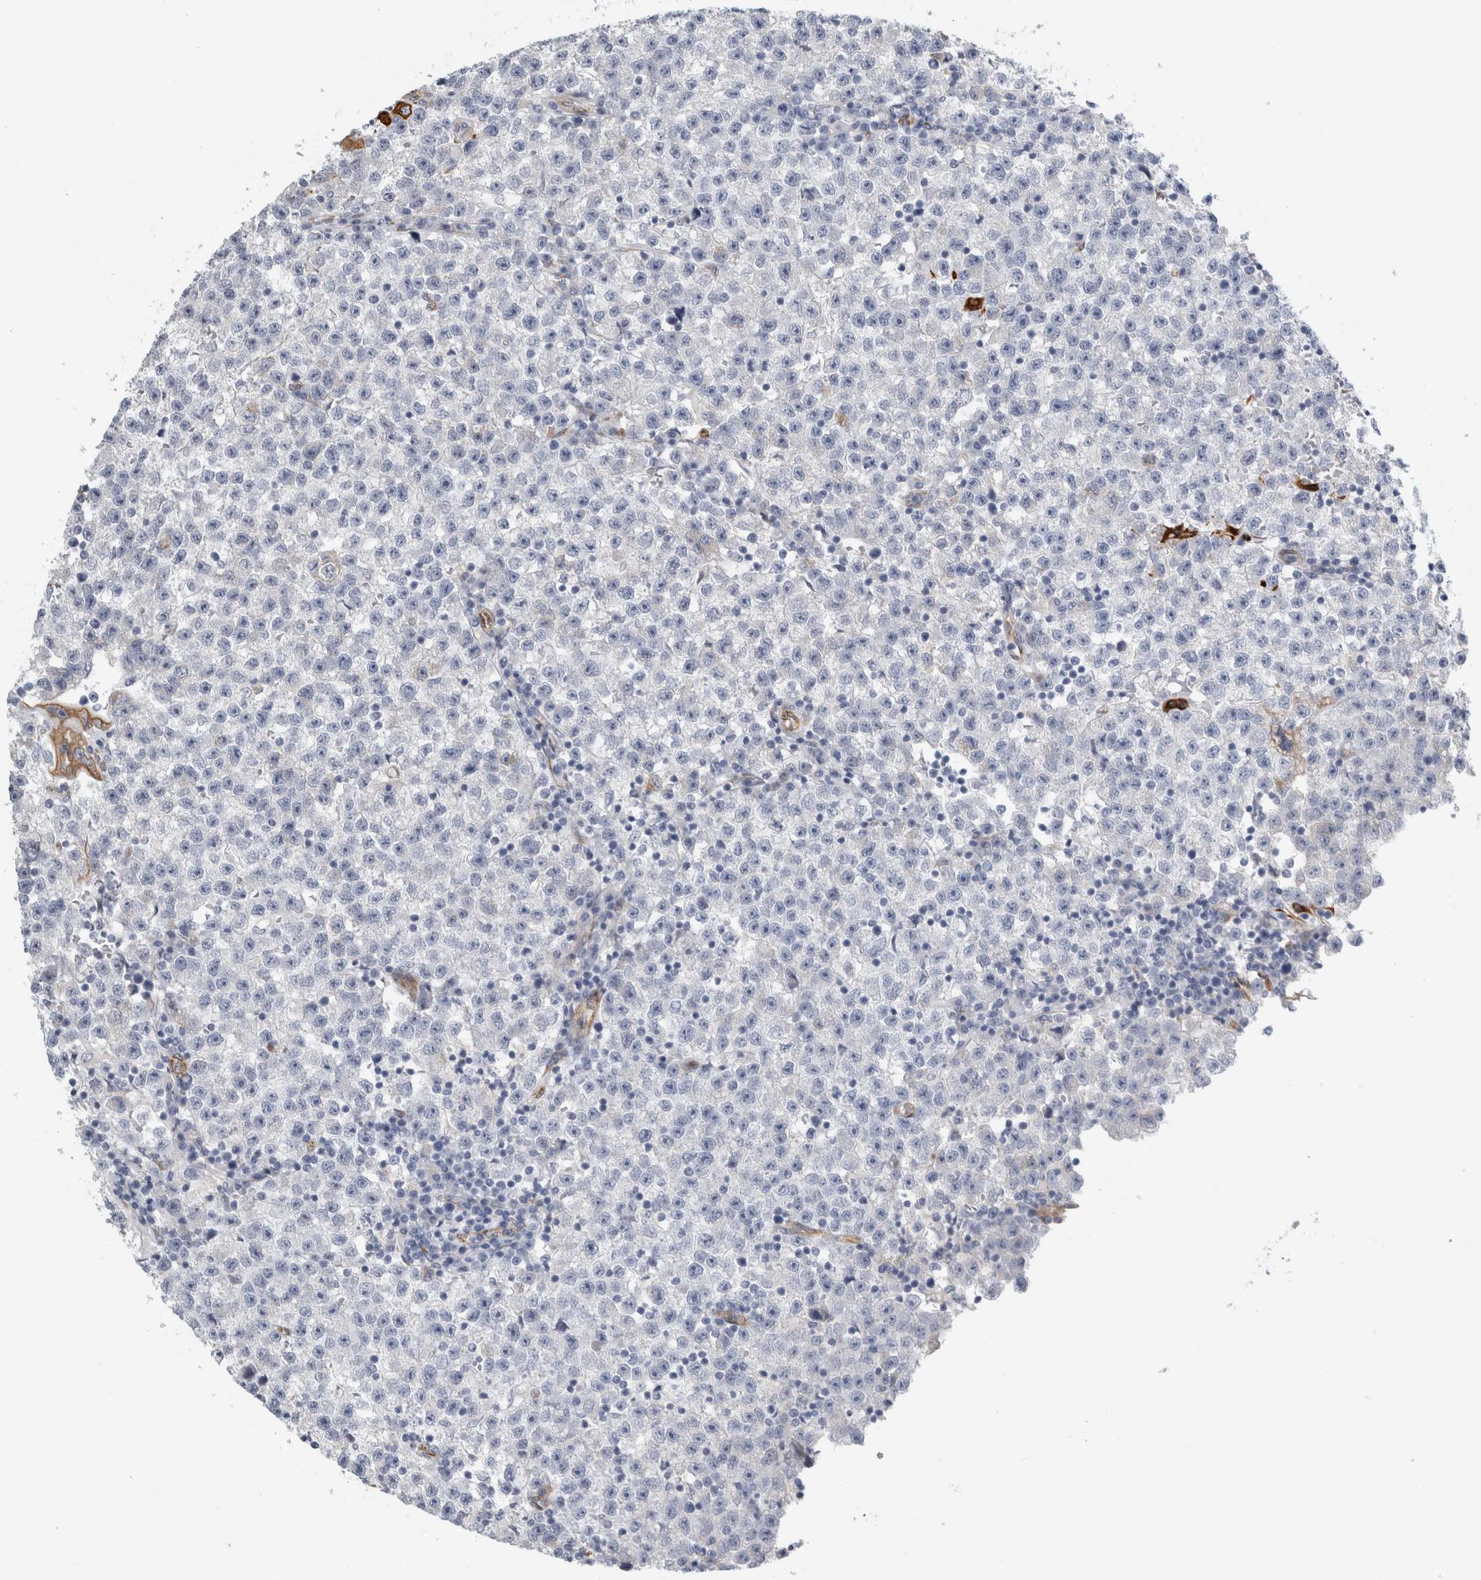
{"staining": {"intensity": "negative", "quantity": "none", "location": "none"}, "tissue": "testis cancer", "cell_type": "Tumor cells", "image_type": "cancer", "snomed": [{"axis": "morphology", "description": "Seminoma, NOS"}, {"axis": "topography", "description": "Testis"}], "caption": "Human testis cancer (seminoma) stained for a protein using immunohistochemistry displays no staining in tumor cells.", "gene": "B3GNT3", "patient": {"sex": "male", "age": 22}}